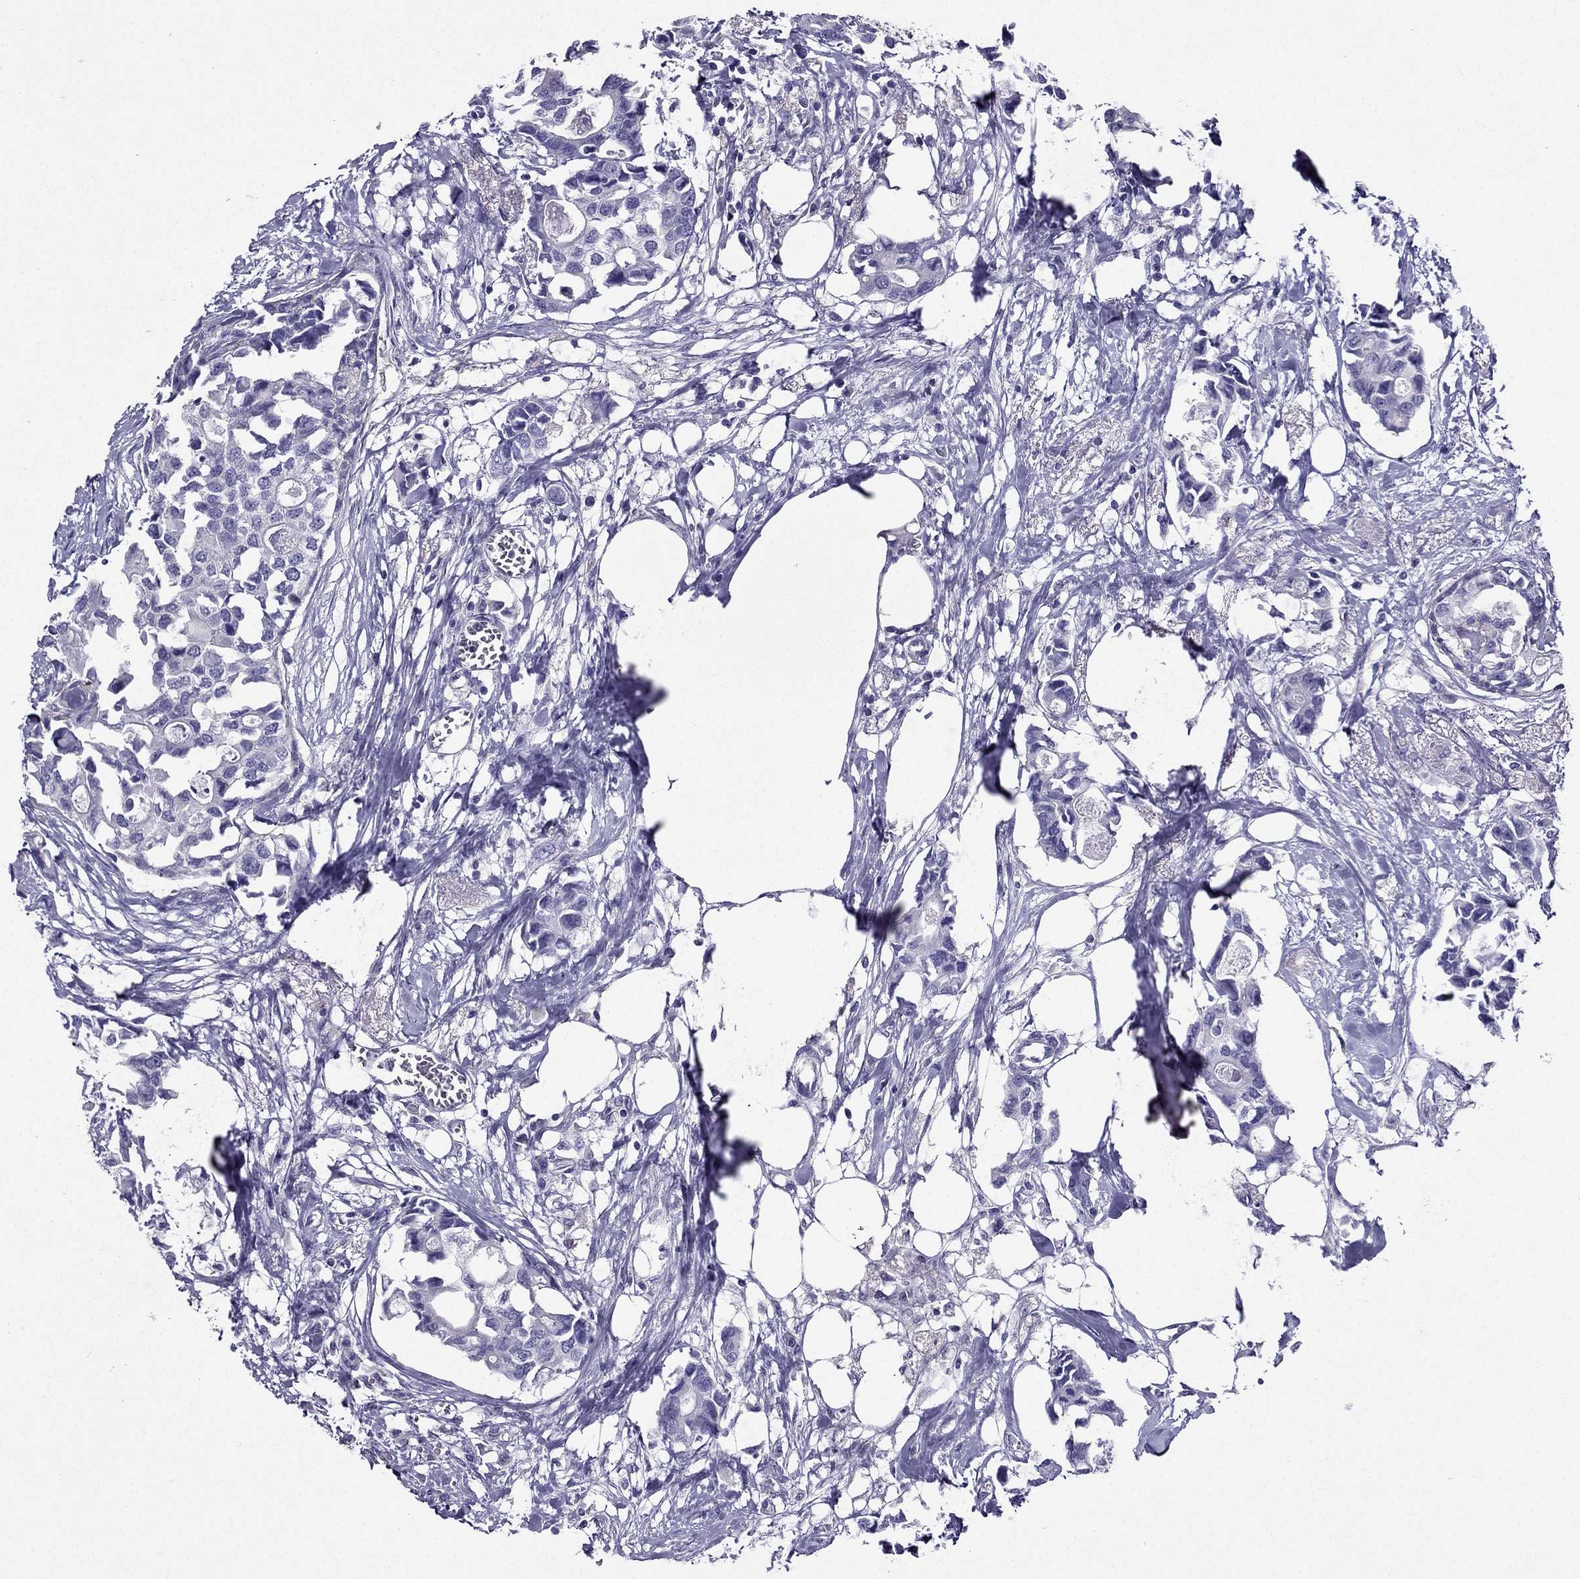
{"staining": {"intensity": "negative", "quantity": "none", "location": "none"}, "tissue": "breast cancer", "cell_type": "Tumor cells", "image_type": "cancer", "snomed": [{"axis": "morphology", "description": "Duct carcinoma"}, {"axis": "topography", "description": "Breast"}], "caption": "Immunohistochemistry (IHC) image of human breast invasive ductal carcinoma stained for a protein (brown), which displays no staining in tumor cells. (Brightfield microscopy of DAB IHC at high magnification).", "gene": "AAK1", "patient": {"sex": "female", "age": 83}}